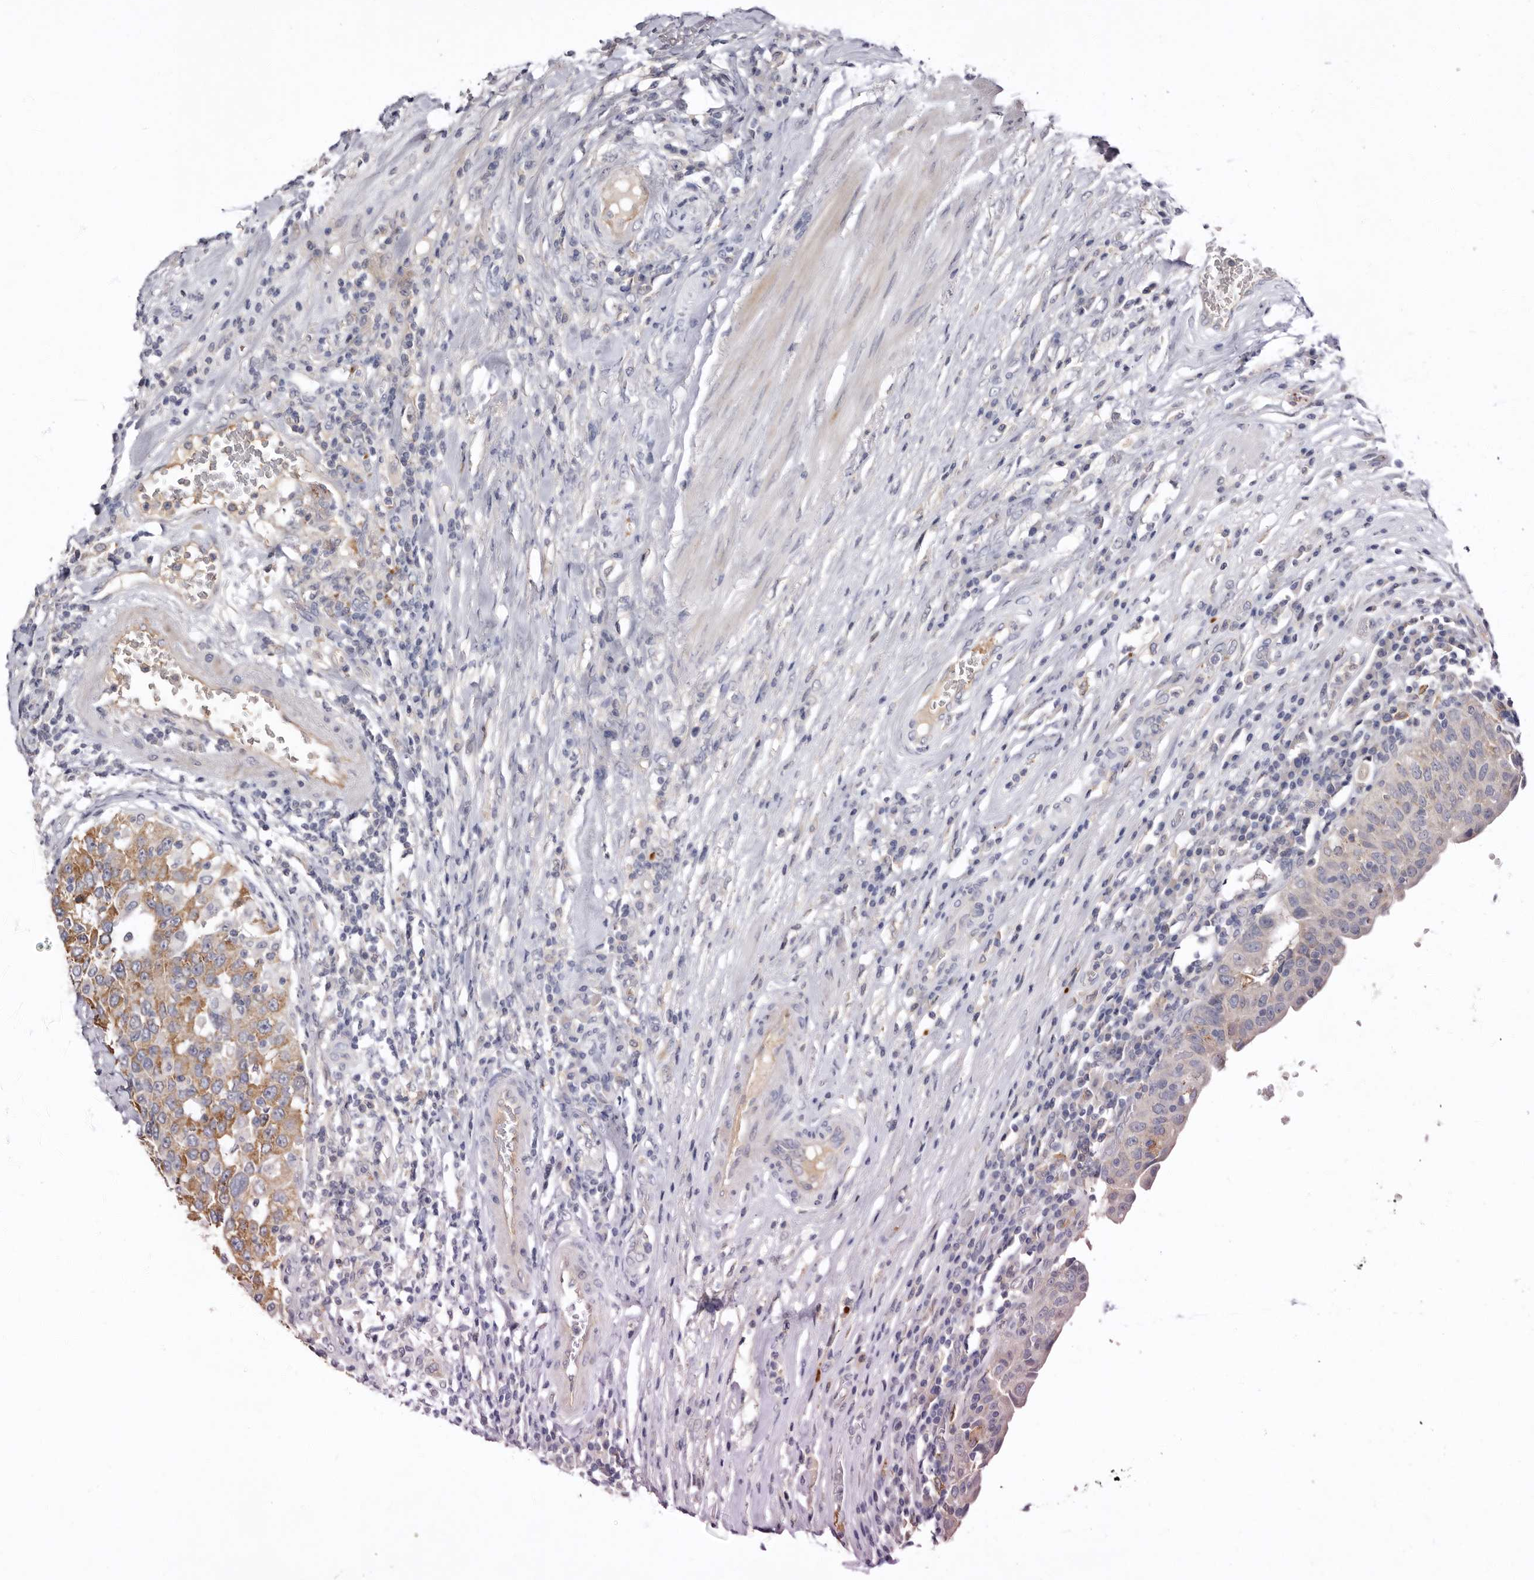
{"staining": {"intensity": "moderate", "quantity": "<25%", "location": "cytoplasmic/membranous"}, "tissue": "urothelial cancer", "cell_type": "Tumor cells", "image_type": "cancer", "snomed": [{"axis": "morphology", "description": "Urothelial carcinoma, High grade"}, {"axis": "topography", "description": "Urinary bladder"}], "caption": "The micrograph demonstrates staining of urothelial cancer, revealing moderate cytoplasmic/membranous protein expression (brown color) within tumor cells.", "gene": "LMLN", "patient": {"sex": "female", "age": 80}}